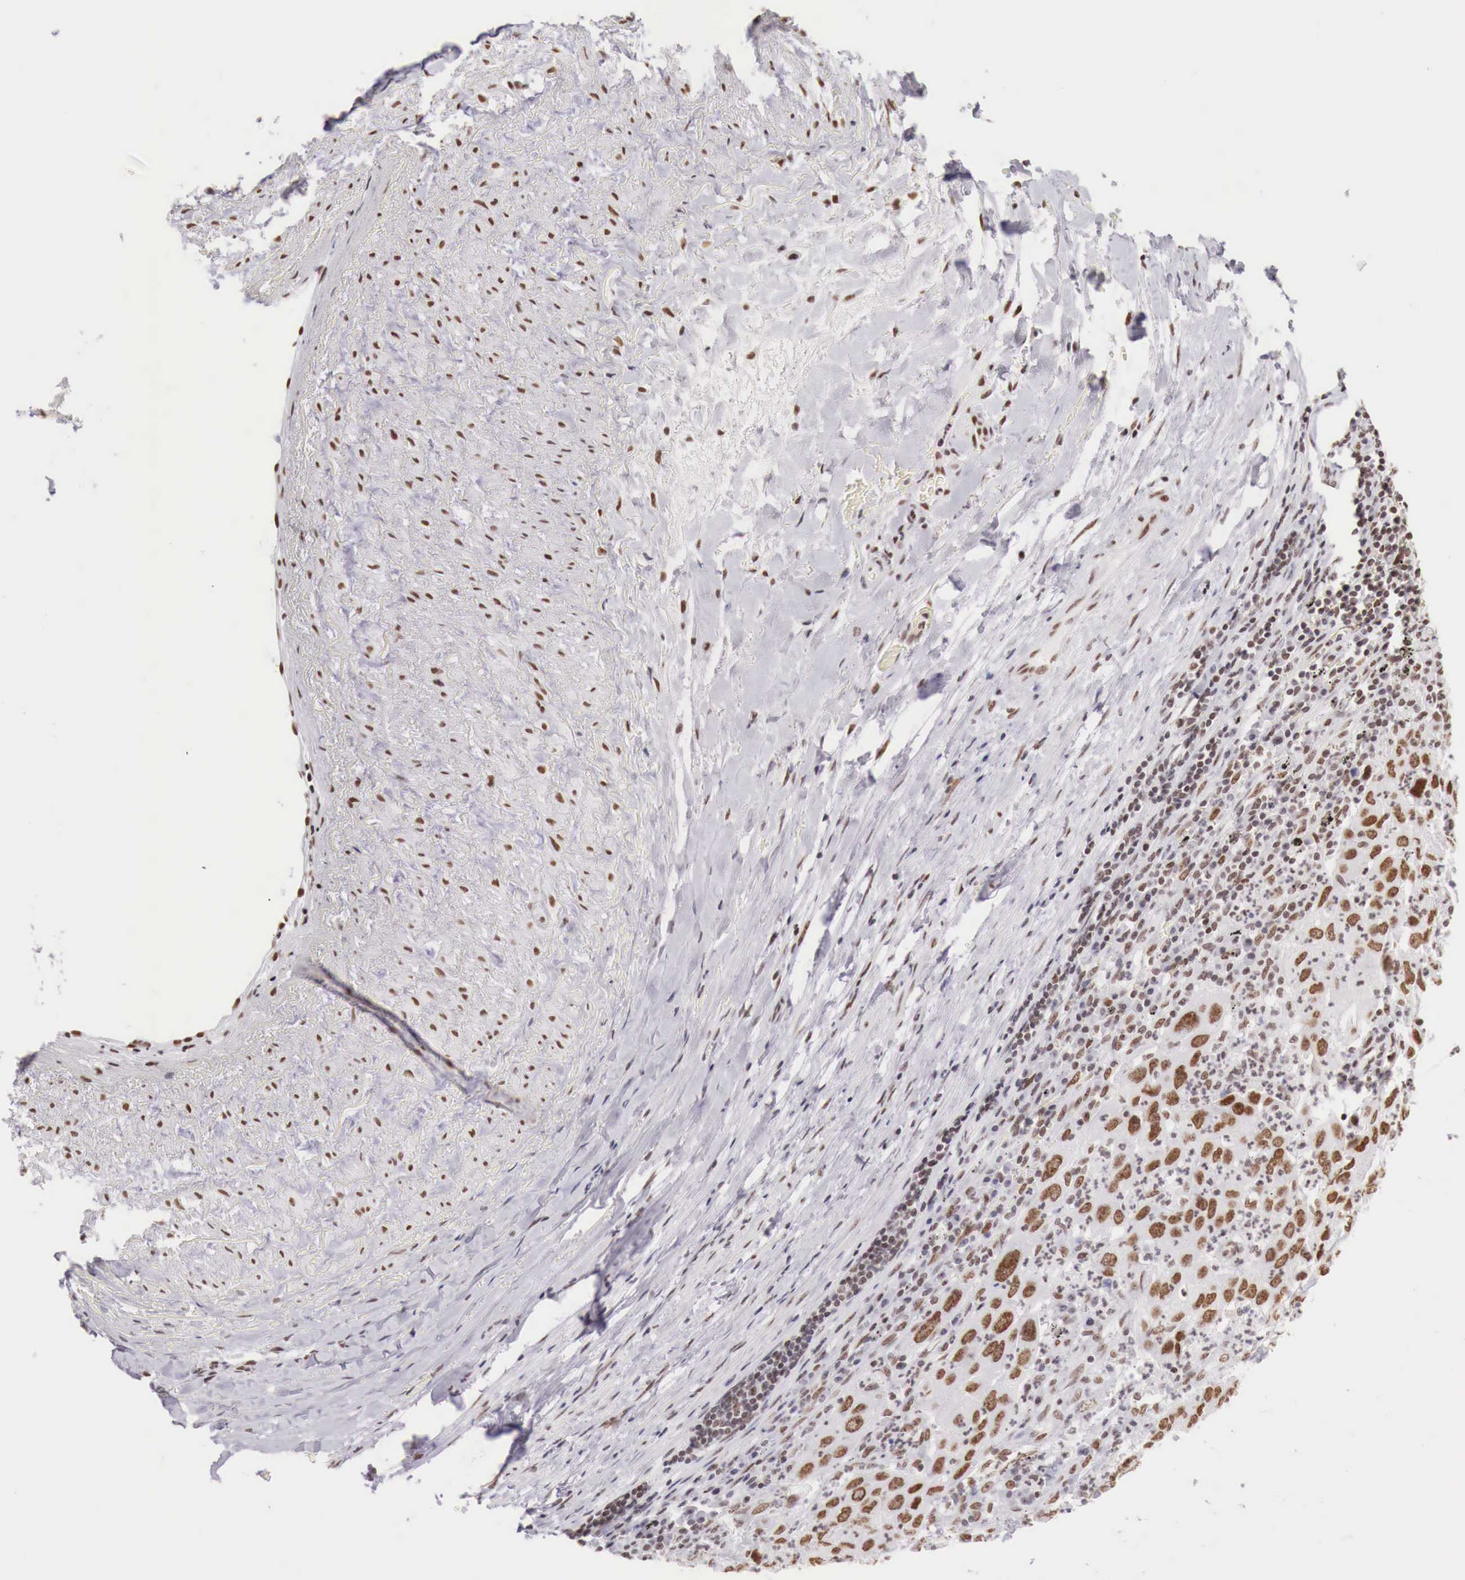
{"staining": {"intensity": "moderate", "quantity": ">75%", "location": "nuclear"}, "tissue": "lung cancer", "cell_type": "Tumor cells", "image_type": "cancer", "snomed": [{"axis": "morphology", "description": "Adenocarcinoma, NOS"}, {"axis": "topography", "description": "Lung"}], "caption": "A medium amount of moderate nuclear staining is appreciated in about >75% of tumor cells in lung adenocarcinoma tissue.", "gene": "PHF14", "patient": {"sex": "male", "age": 48}}